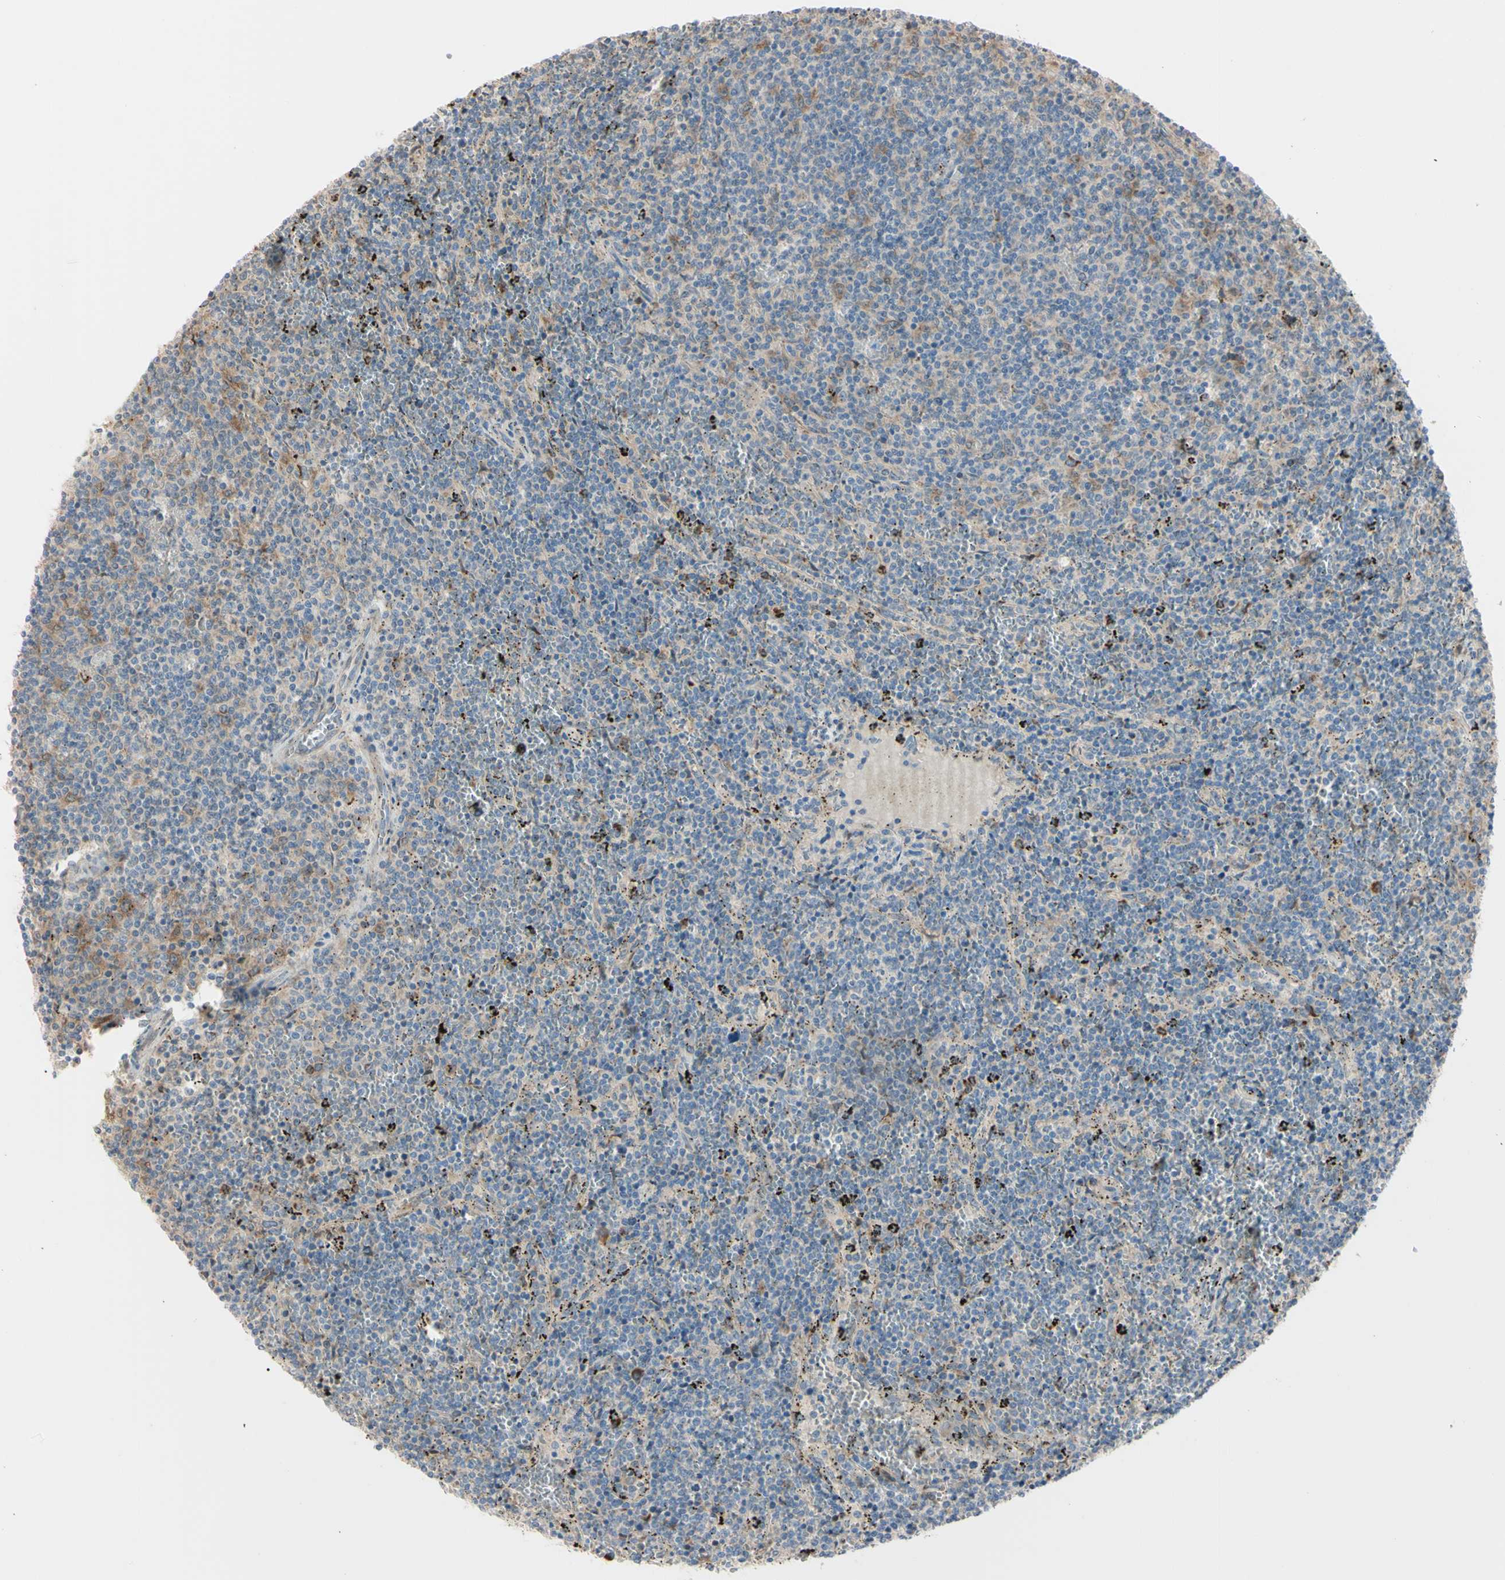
{"staining": {"intensity": "moderate", "quantity": "<25%", "location": "cytoplasmic/membranous"}, "tissue": "lymphoma", "cell_type": "Tumor cells", "image_type": "cancer", "snomed": [{"axis": "morphology", "description": "Malignant lymphoma, non-Hodgkin's type, Low grade"}, {"axis": "topography", "description": "Spleen"}], "caption": "Lymphoma stained with DAB (3,3'-diaminobenzidine) immunohistochemistry (IHC) reveals low levels of moderate cytoplasmic/membranous expression in approximately <25% of tumor cells.", "gene": "EIF5A", "patient": {"sex": "female", "age": 50}}